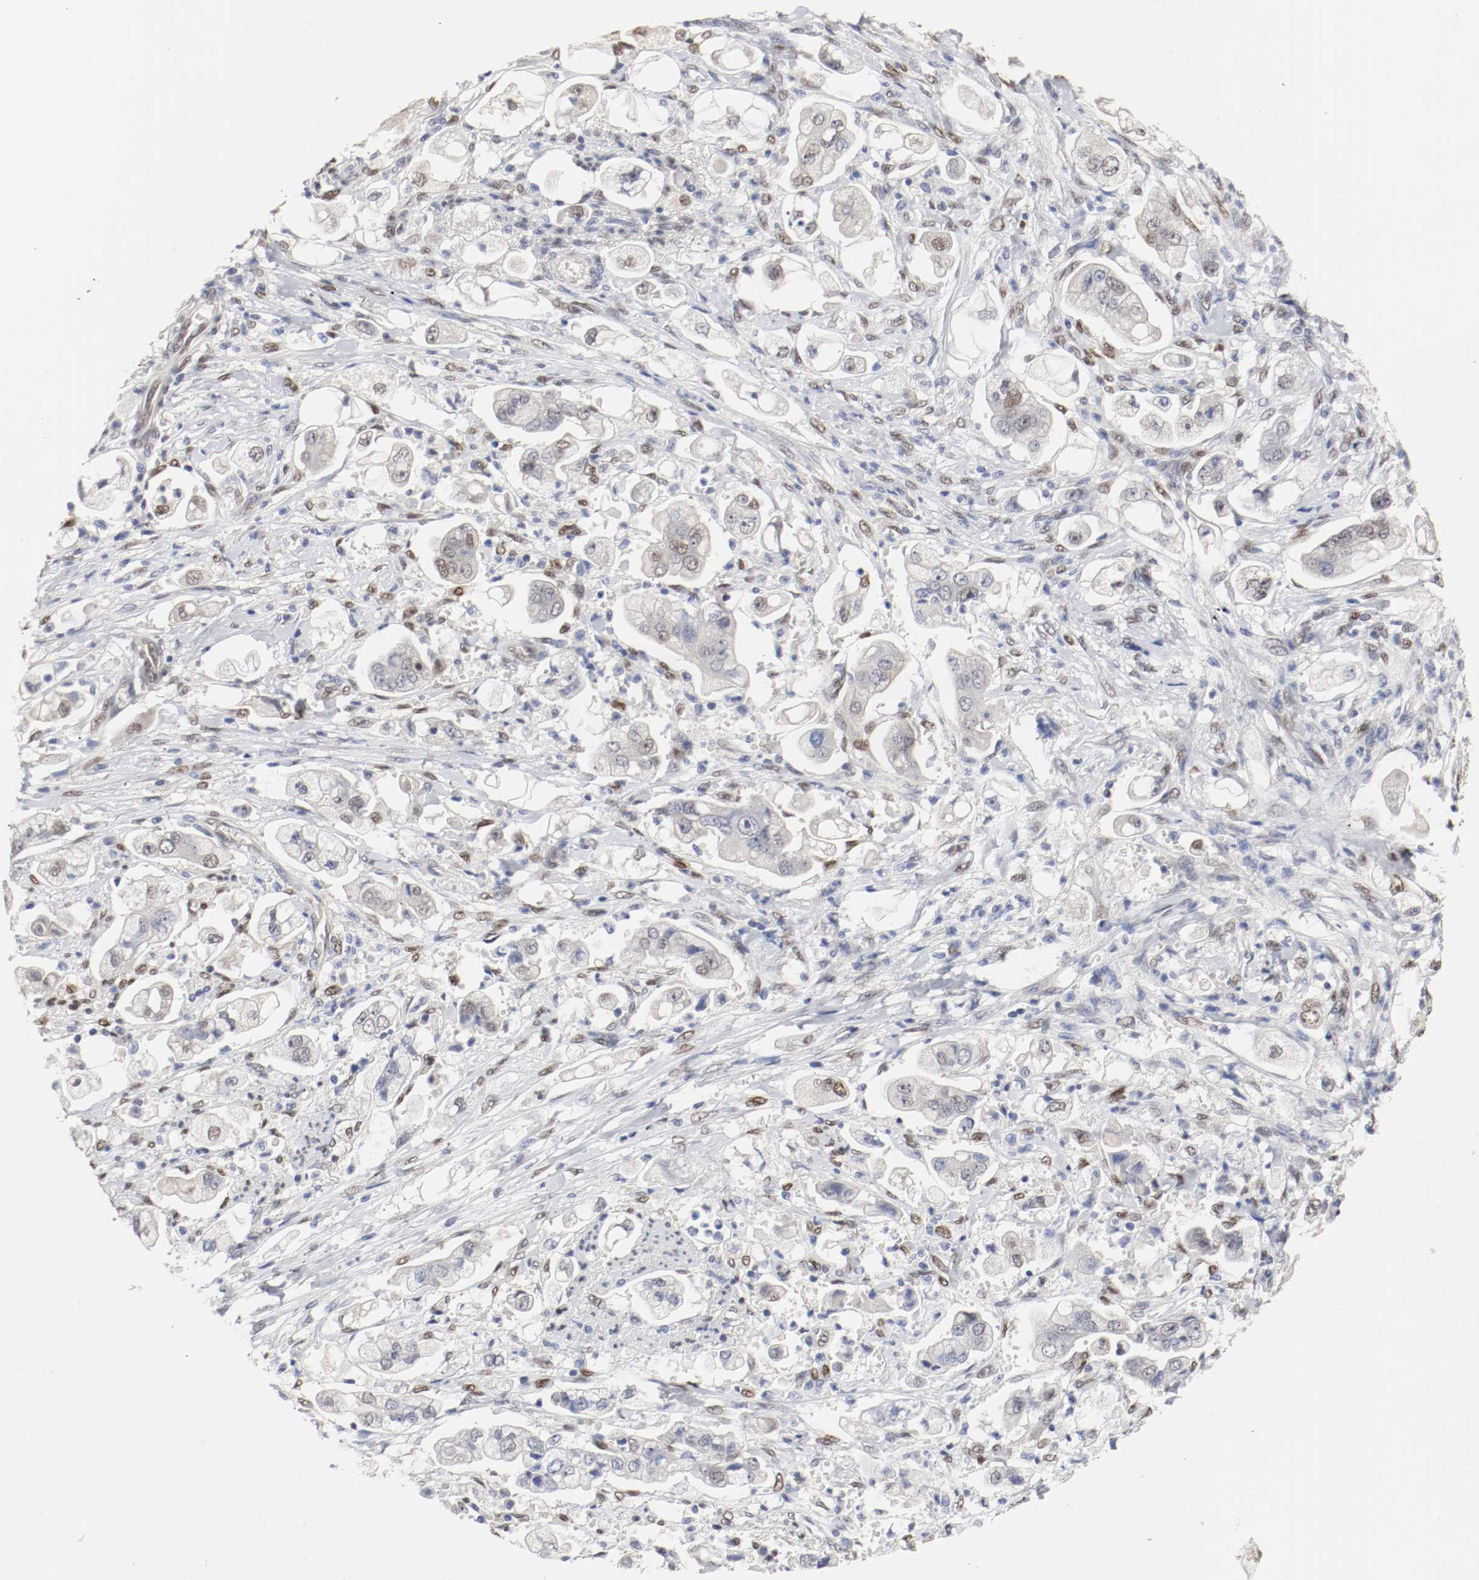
{"staining": {"intensity": "moderate", "quantity": "<25%", "location": "nuclear"}, "tissue": "stomach cancer", "cell_type": "Tumor cells", "image_type": "cancer", "snomed": [{"axis": "morphology", "description": "Adenocarcinoma, NOS"}, {"axis": "topography", "description": "Stomach"}], "caption": "The image reveals a brown stain indicating the presence of a protein in the nuclear of tumor cells in adenocarcinoma (stomach).", "gene": "FOSL2", "patient": {"sex": "male", "age": 62}}